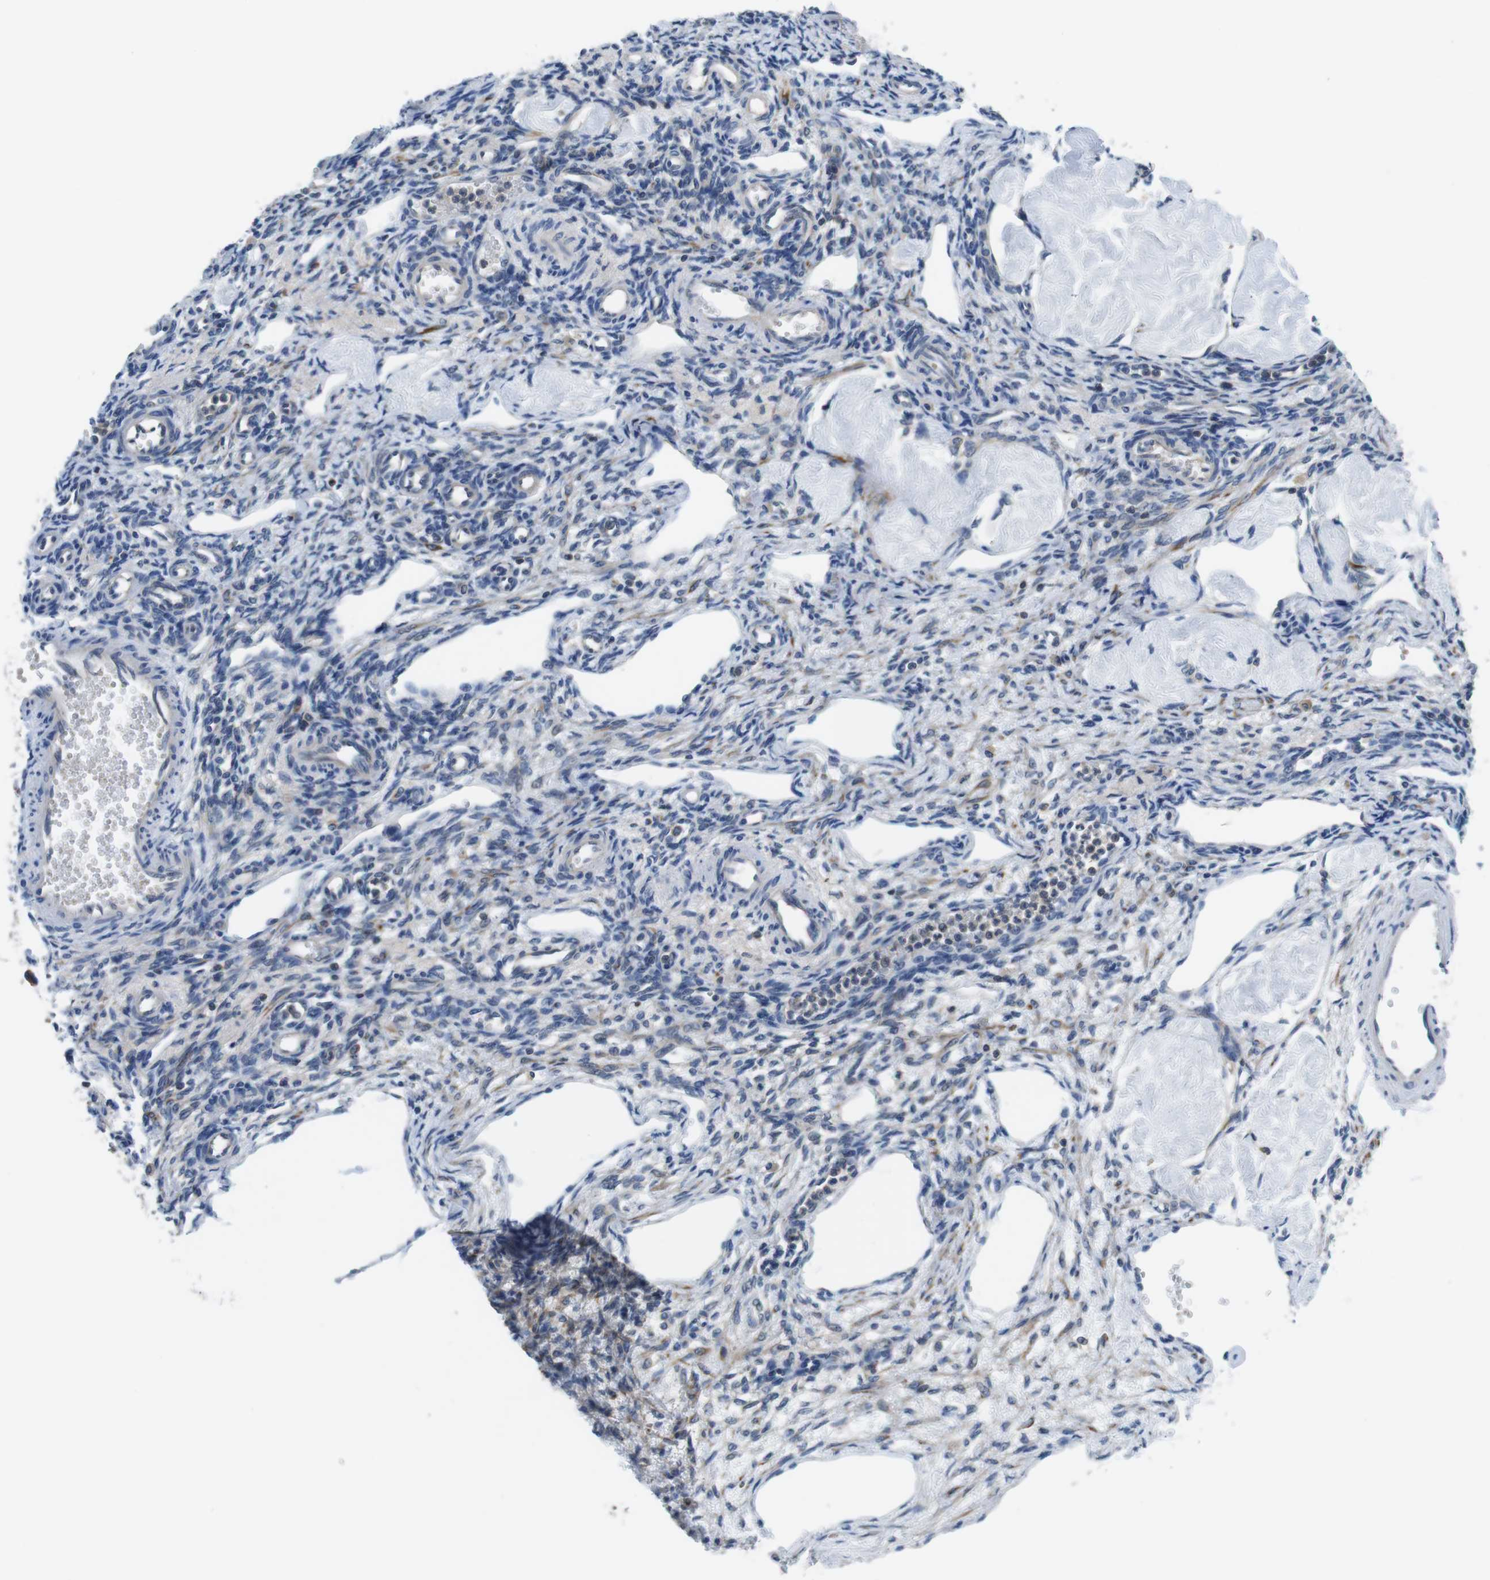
{"staining": {"intensity": "negative", "quantity": "none", "location": "none"}, "tissue": "ovary", "cell_type": "Ovarian stroma cells", "image_type": "normal", "snomed": [{"axis": "morphology", "description": "Normal tissue, NOS"}, {"axis": "topography", "description": "Ovary"}], "caption": "The IHC photomicrograph has no significant expression in ovarian stroma cells of ovary.", "gene": "PIK3CD", "patient": {"sex": "female", "age": 33}}